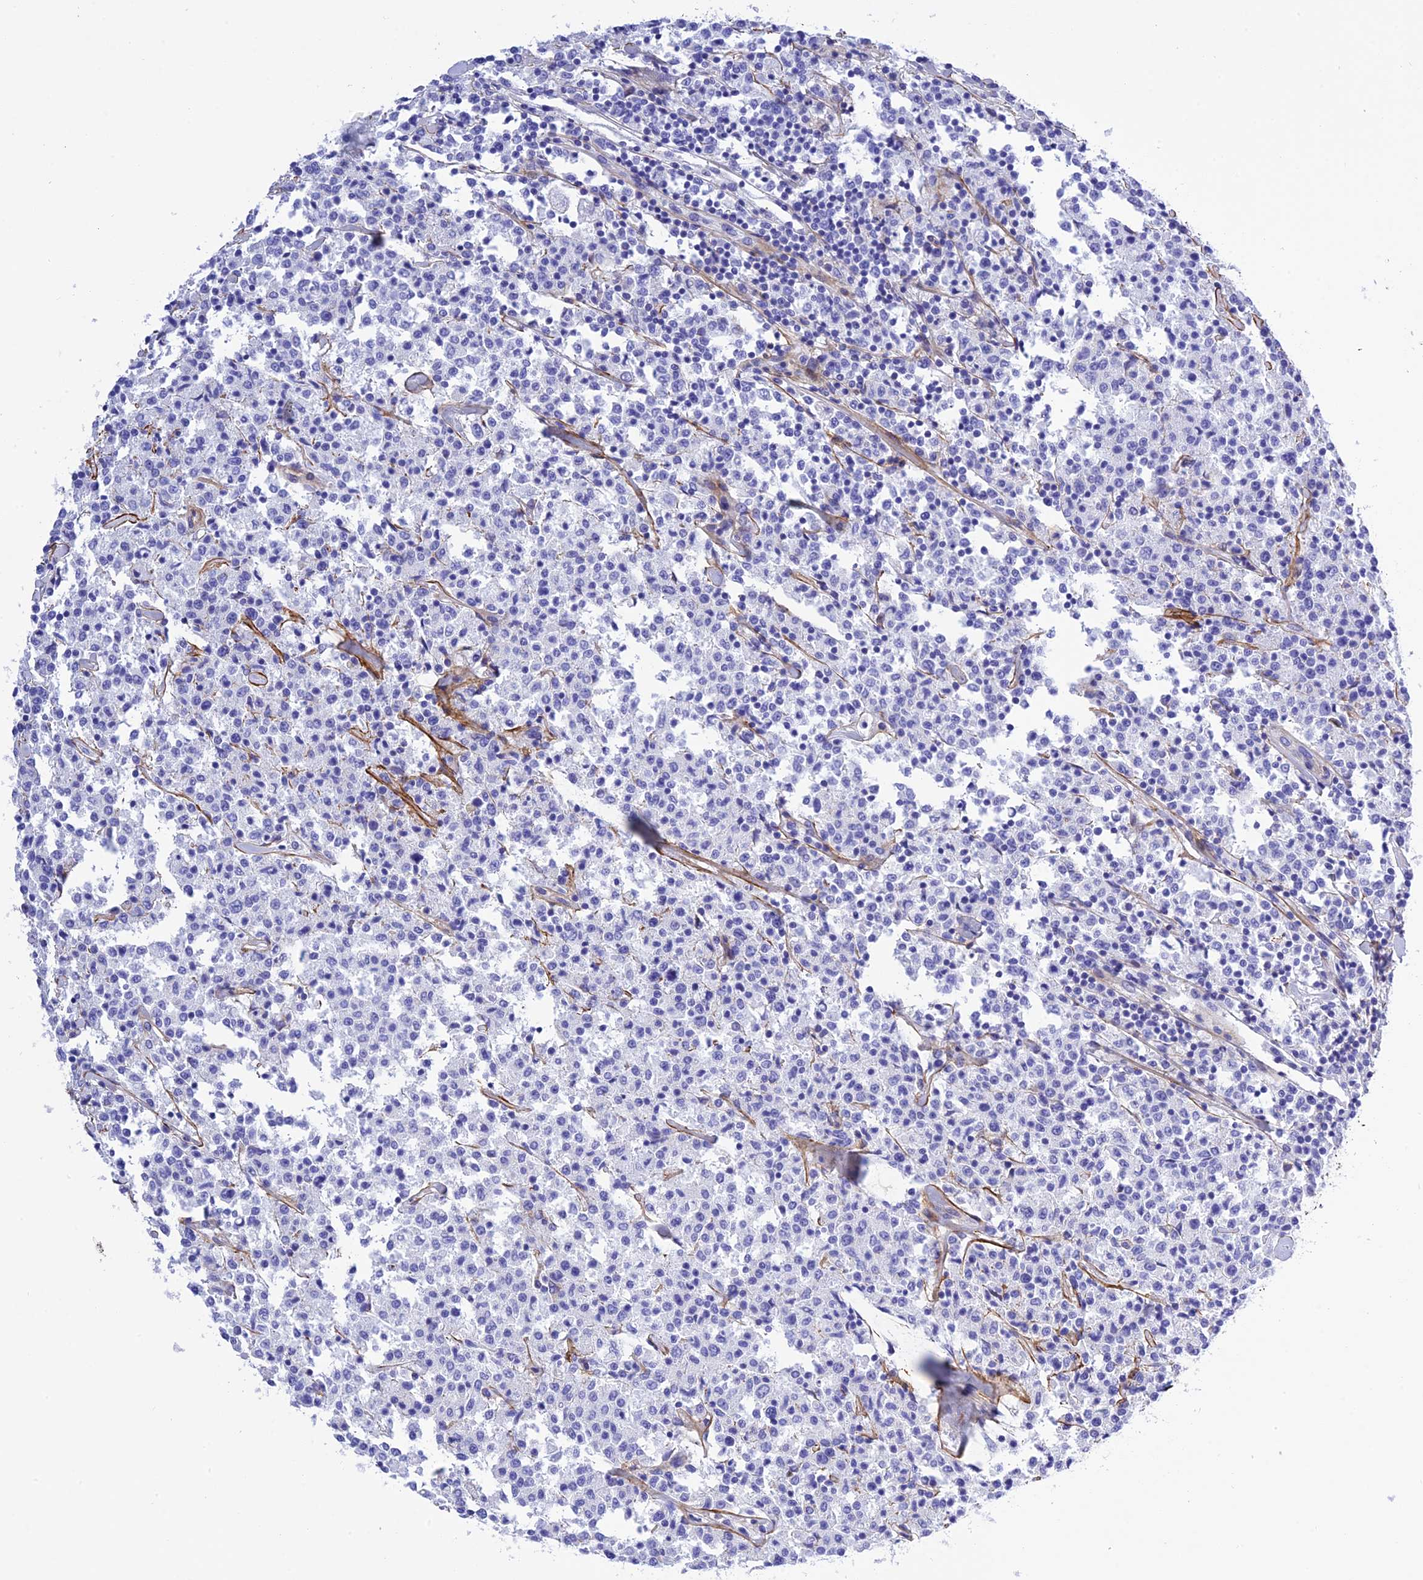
{"staining": {"intensity": "negative", "quantity": "none", "location": "none"}, "tissue": "lymphoma", "cell_type": "Tumor cells", "image_type": "cancer", "snomed": [{"axis": "morphology", "description": "Malignant lymphoma, non-Hodgkin's type, Low grade"}, {"axis": "topography", "description": "Small intestine"}], "caption": "Immunohistochemistry of human lymphoma displays no positivity in tumor cells.", "gene": "FRA10AC1", "patient": {"sex": "female", "age": 59}}